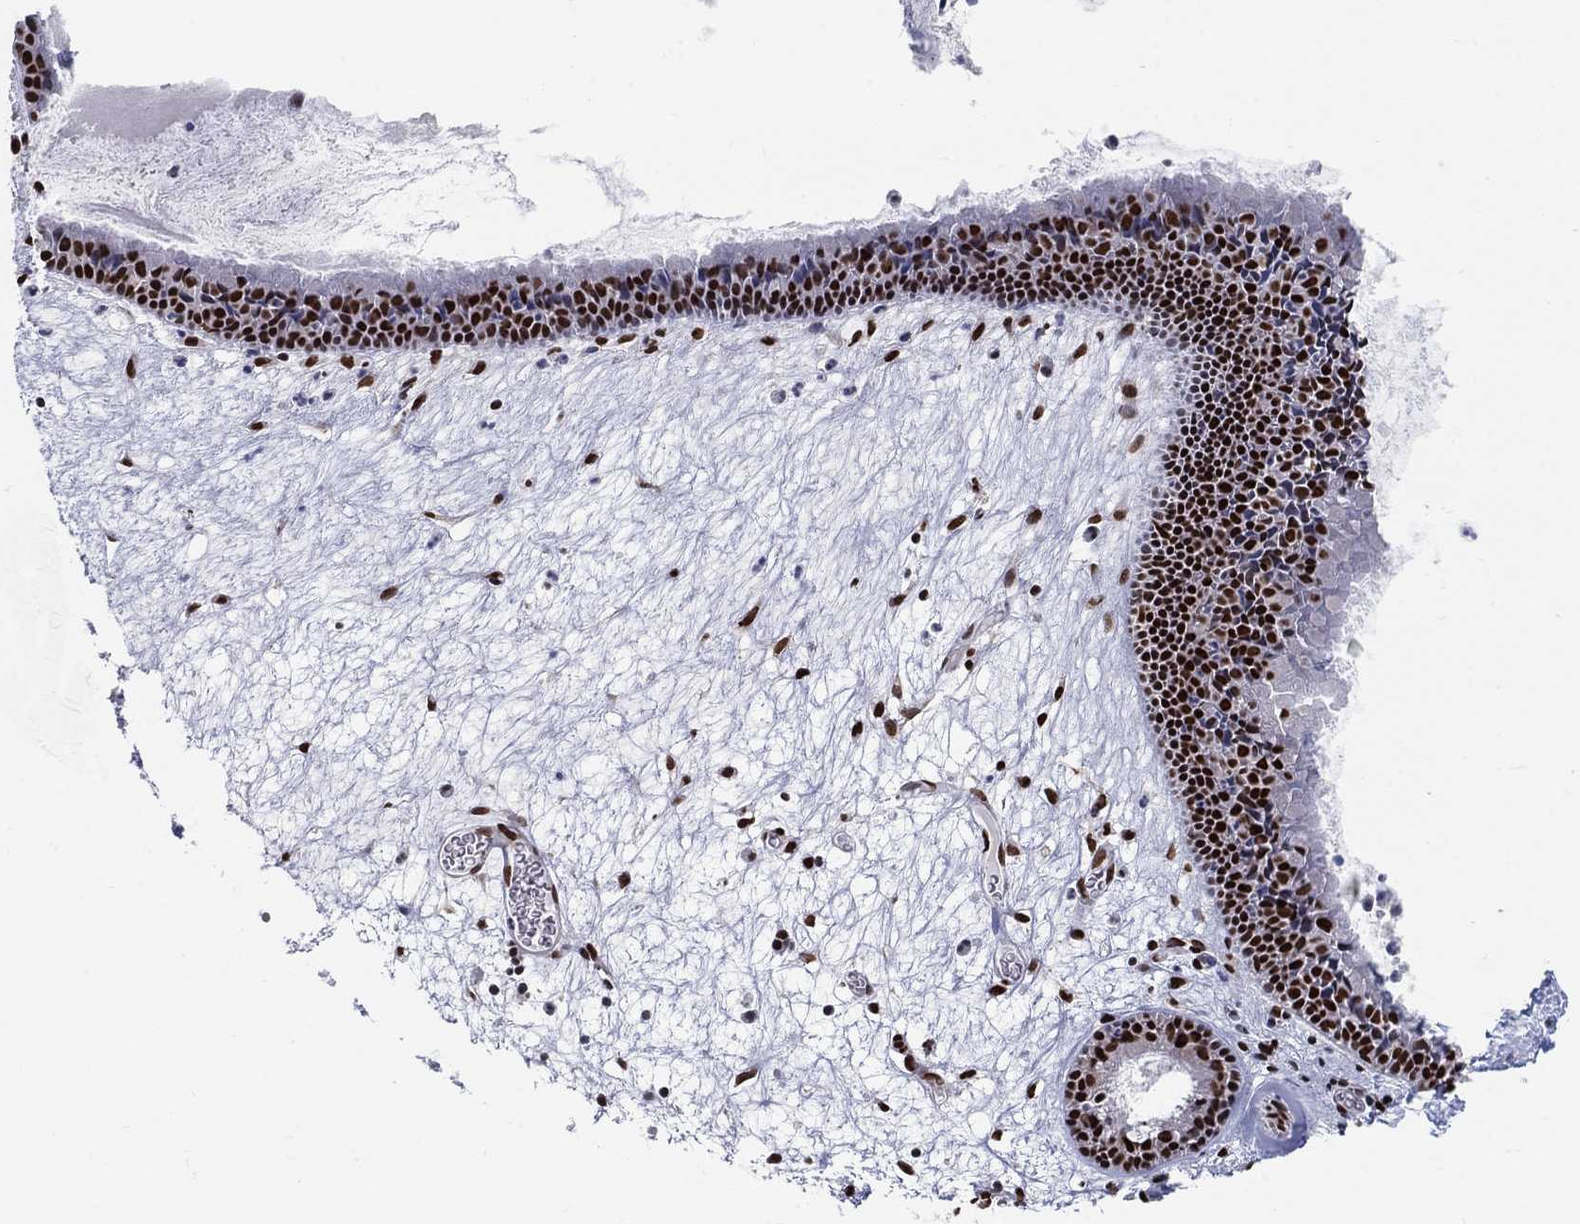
{"staining": {"intensity": "strong", "quantity": ">75%", "location": "nuclear"}, "tissue": "nasopharynx", "cell_type": "Respiratory epithelial cells", "image_type": "normal", "snomed": [{"axis": "morphology", "description": "Normal tissue, NOS"}, {"axis": "topography", "description": "Nasopharynx"}], "caption": "A high-resolution micrograph shows immunohistochemistry staining of normal nasopharynx, which demonstrates strong nuclear staining in approximately >75% of respiratory epithelial cells. Using DAB (brown) and hematoxylin (blue) stains, captured at high magnification using brightfield microscopy.", "gene": "CENPE", "patient": {"sex": "male", "age": 31}}